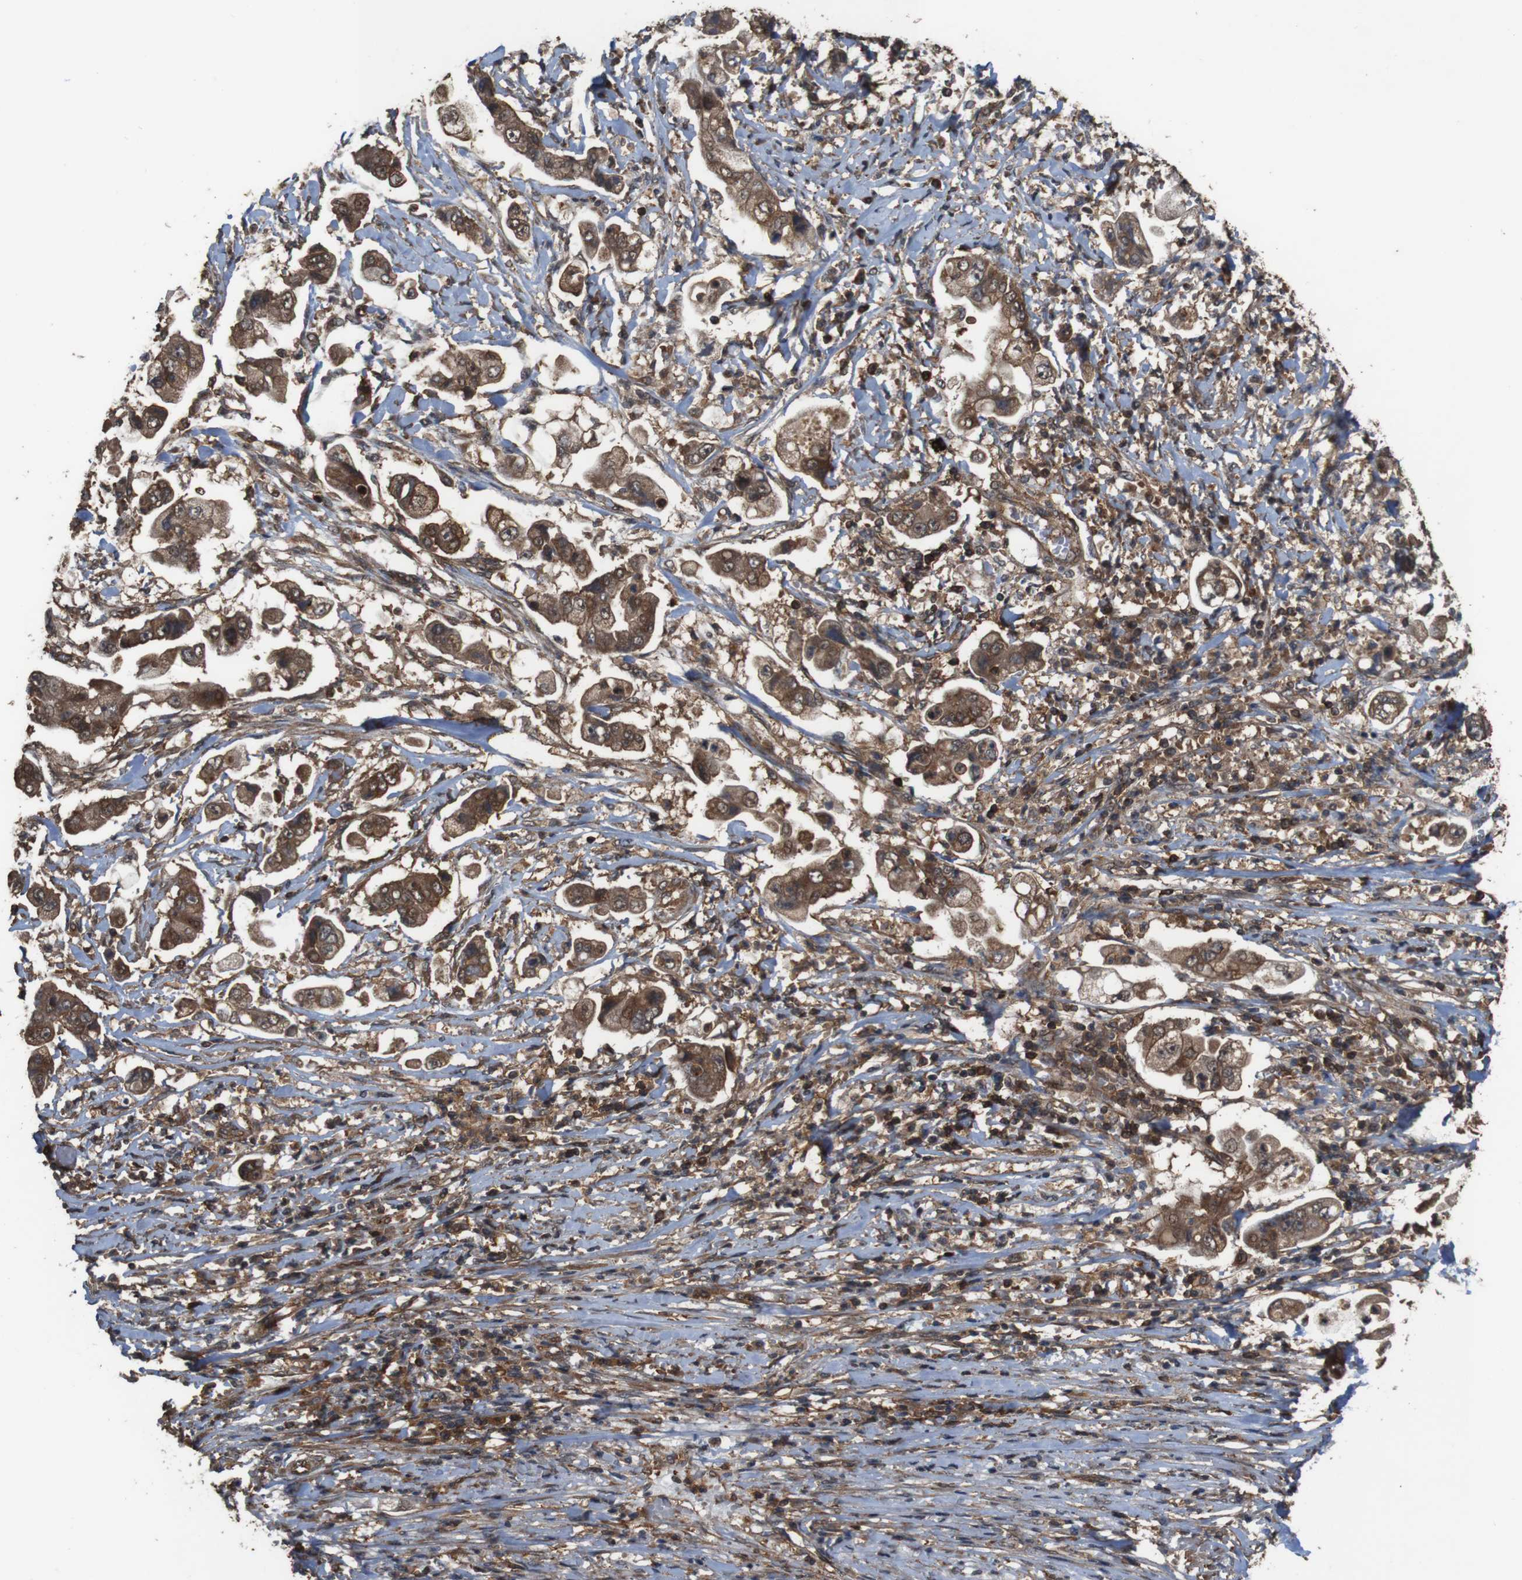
{"staining": {"intensity": "strong", "quantity": ">75%", "location": "cytoplasmic/membranous"}, "tissue": "stomach cancer", "cell_type": "Tumor cells", "image_type": "cancer", "snomed": [{"axis": "morphology", "description": "Adenocarcinoma, NOS"}, {"axis": "topography", "description": "Stomach"}], "caption": "Immunohistochemical staining of human stomach cancer demonstrates high levels of strong cytoplasmic/membranous protein positivity in about >75% of tumor cells. (DAB IHC, brown staining for protein, blue staining for nuclei).", "gene": "BAG4", "patient": {"sex": "male", "age": 62}}